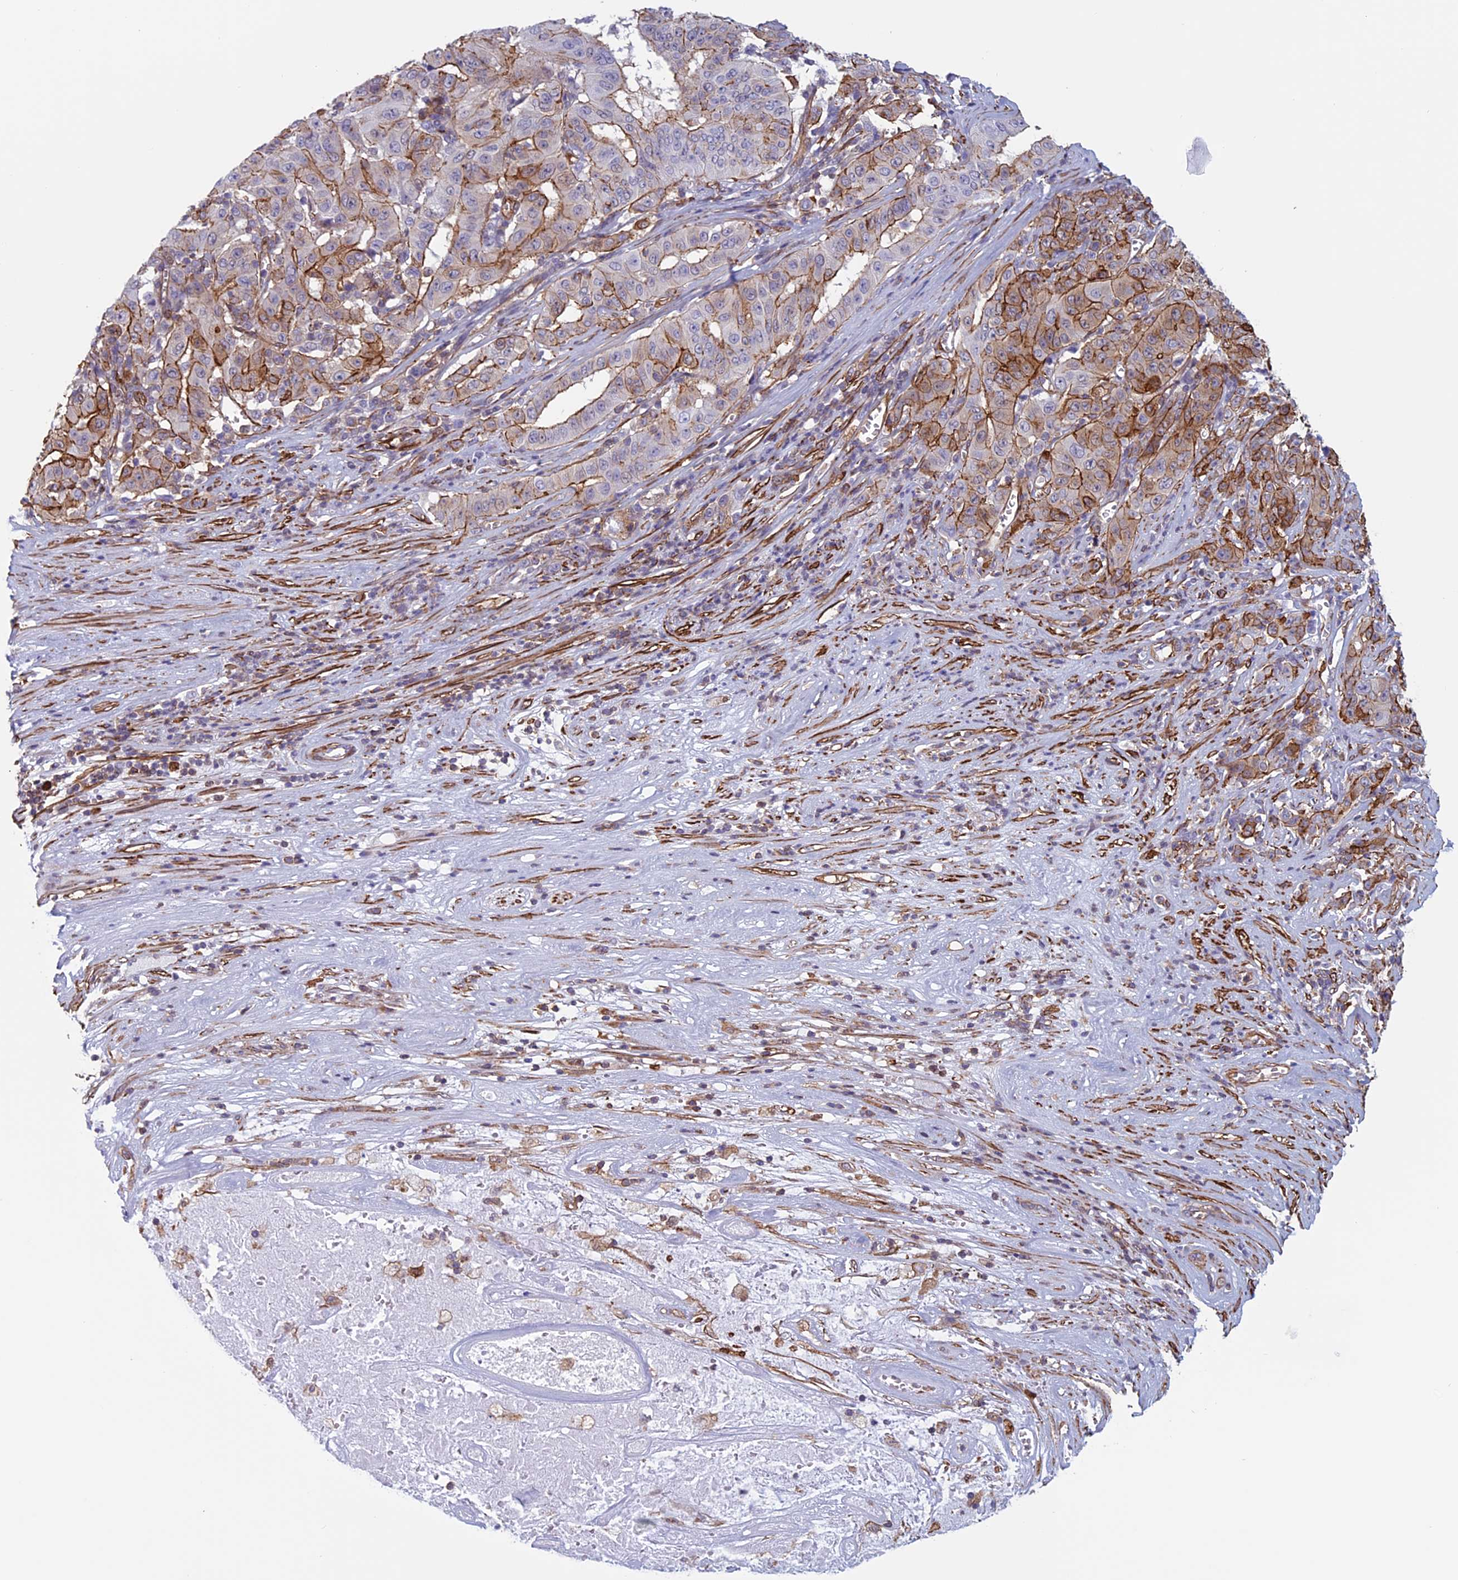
{"staining": {"intensity": "moderate", "quantity": "25%-75%", "location": "cytoplasmic/membranous"}, "tissue": "pancreatic cancer", "cell_type": "Tumor cells", "image_type": "cancer", "snomed": [{"axis": "morphology", "description": "Adenocarcinoma, NOS"}, {"axis": "topography", "description": "Pancreas"}], "caption": "Pancreatic cancer (adenocarcinoma) was stained to show a protein in brown. There is medium levels of moderate cytoplasmic/membranous staining in about 25%-75% of tumor cells. The protein of interest is shown in brown color, while the nuclei are stained blue.", "gene": "ANGPTL2", "patient": {"sex": "male", "age": 63}}